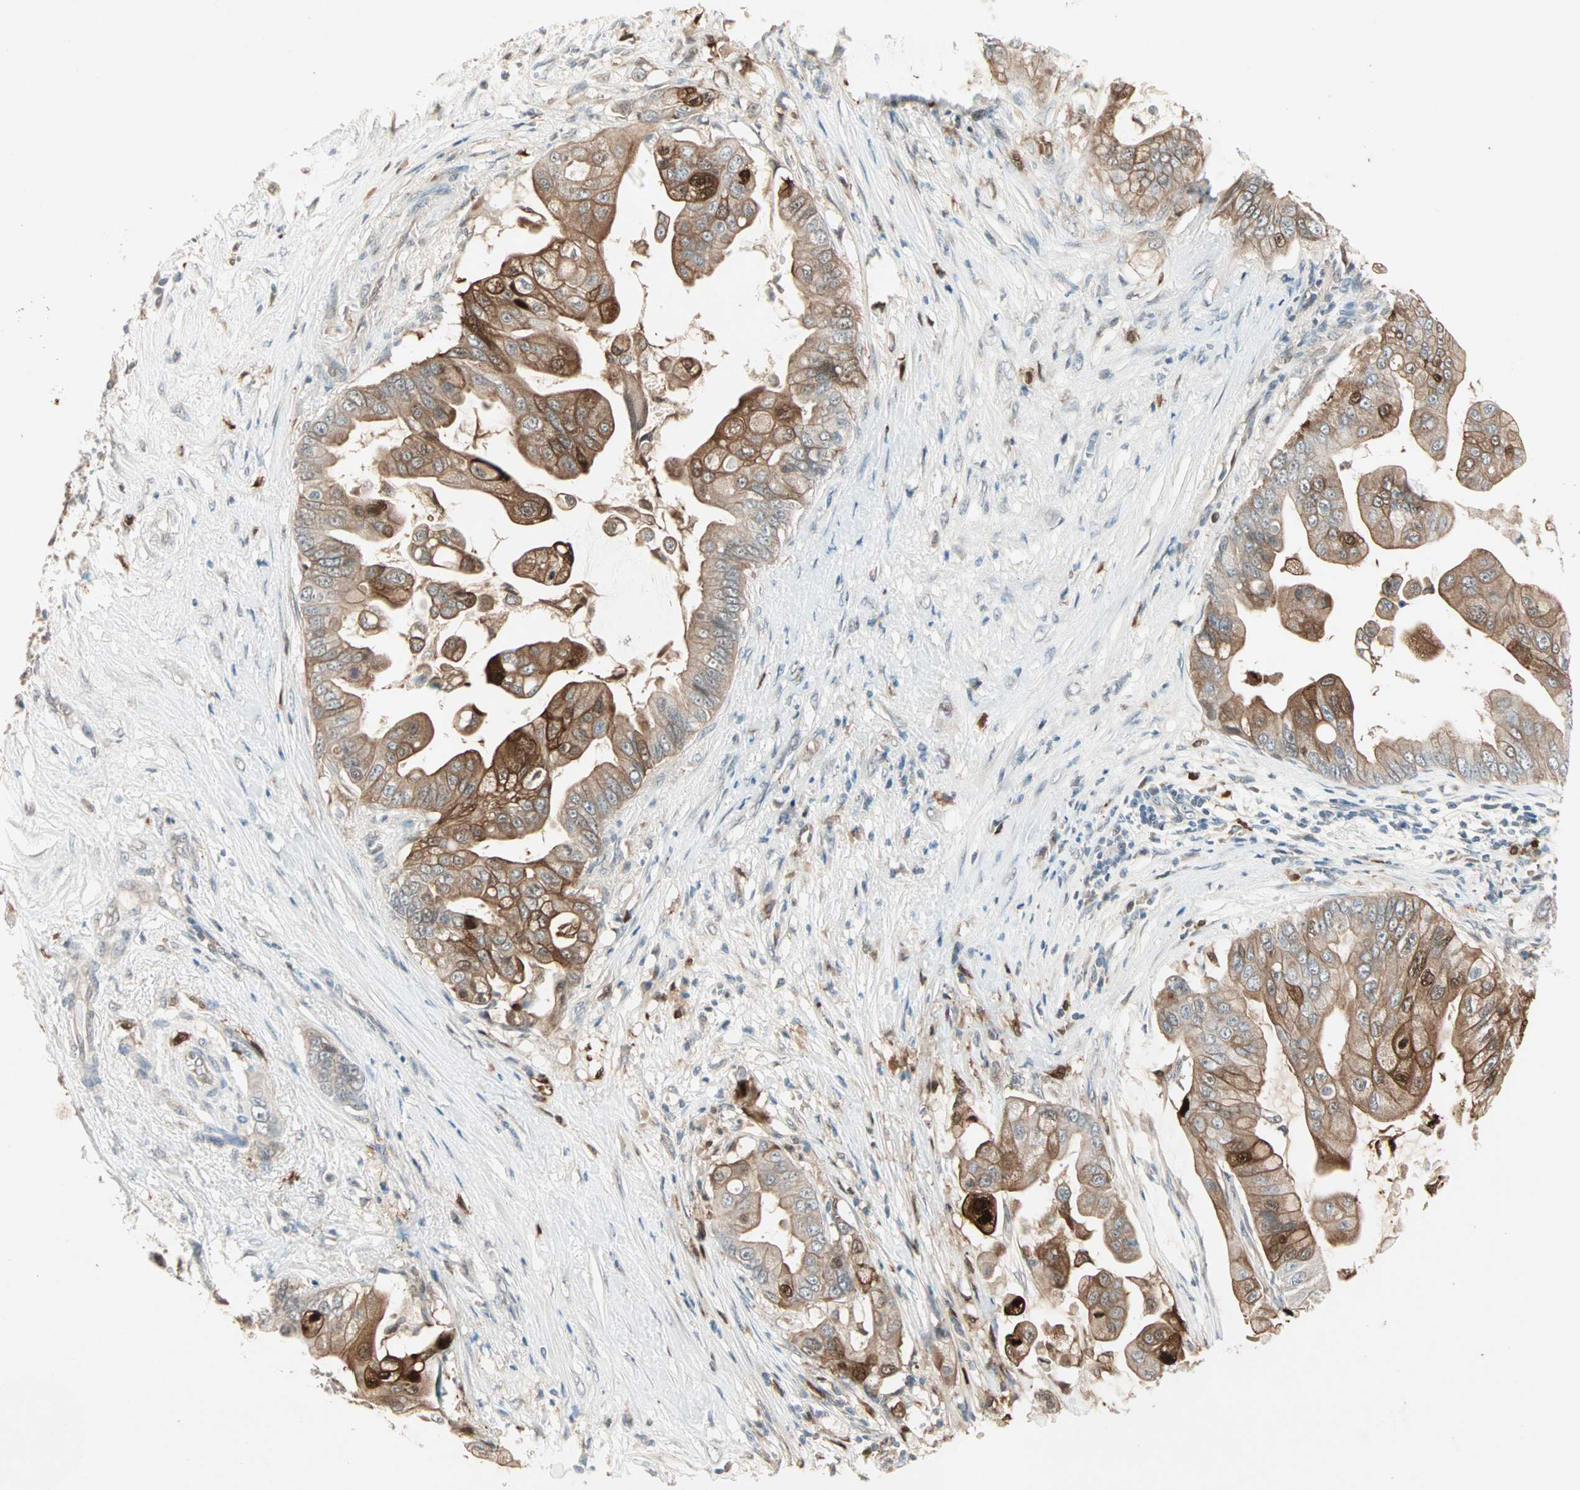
{"staining": {"intensity": "strong", "quantity": "25%-75%", "location": "cytoplasmic/membranous"}, "tissue": "pancreatic cancer", "cell_type": "Tumor cells", "image_type": "cancer", "snomed": [{"axis": "morphology", "description": "Adenocarcinoma, NOS"}, {"axis": "topography", "description": "Pancreas"}], "caption": "Immunohistochemical staining of pancreatic adenocarcinoma displays strong cytoplasmic/membranous protein expression in approximately 25%-75% of tumor cells. (DAB (3,3'-diaminobenzidine) IHC with brightfield microscopy, high magnification).", "gene": "RTL6", "patient": {"sex": "female", "age": 75}}